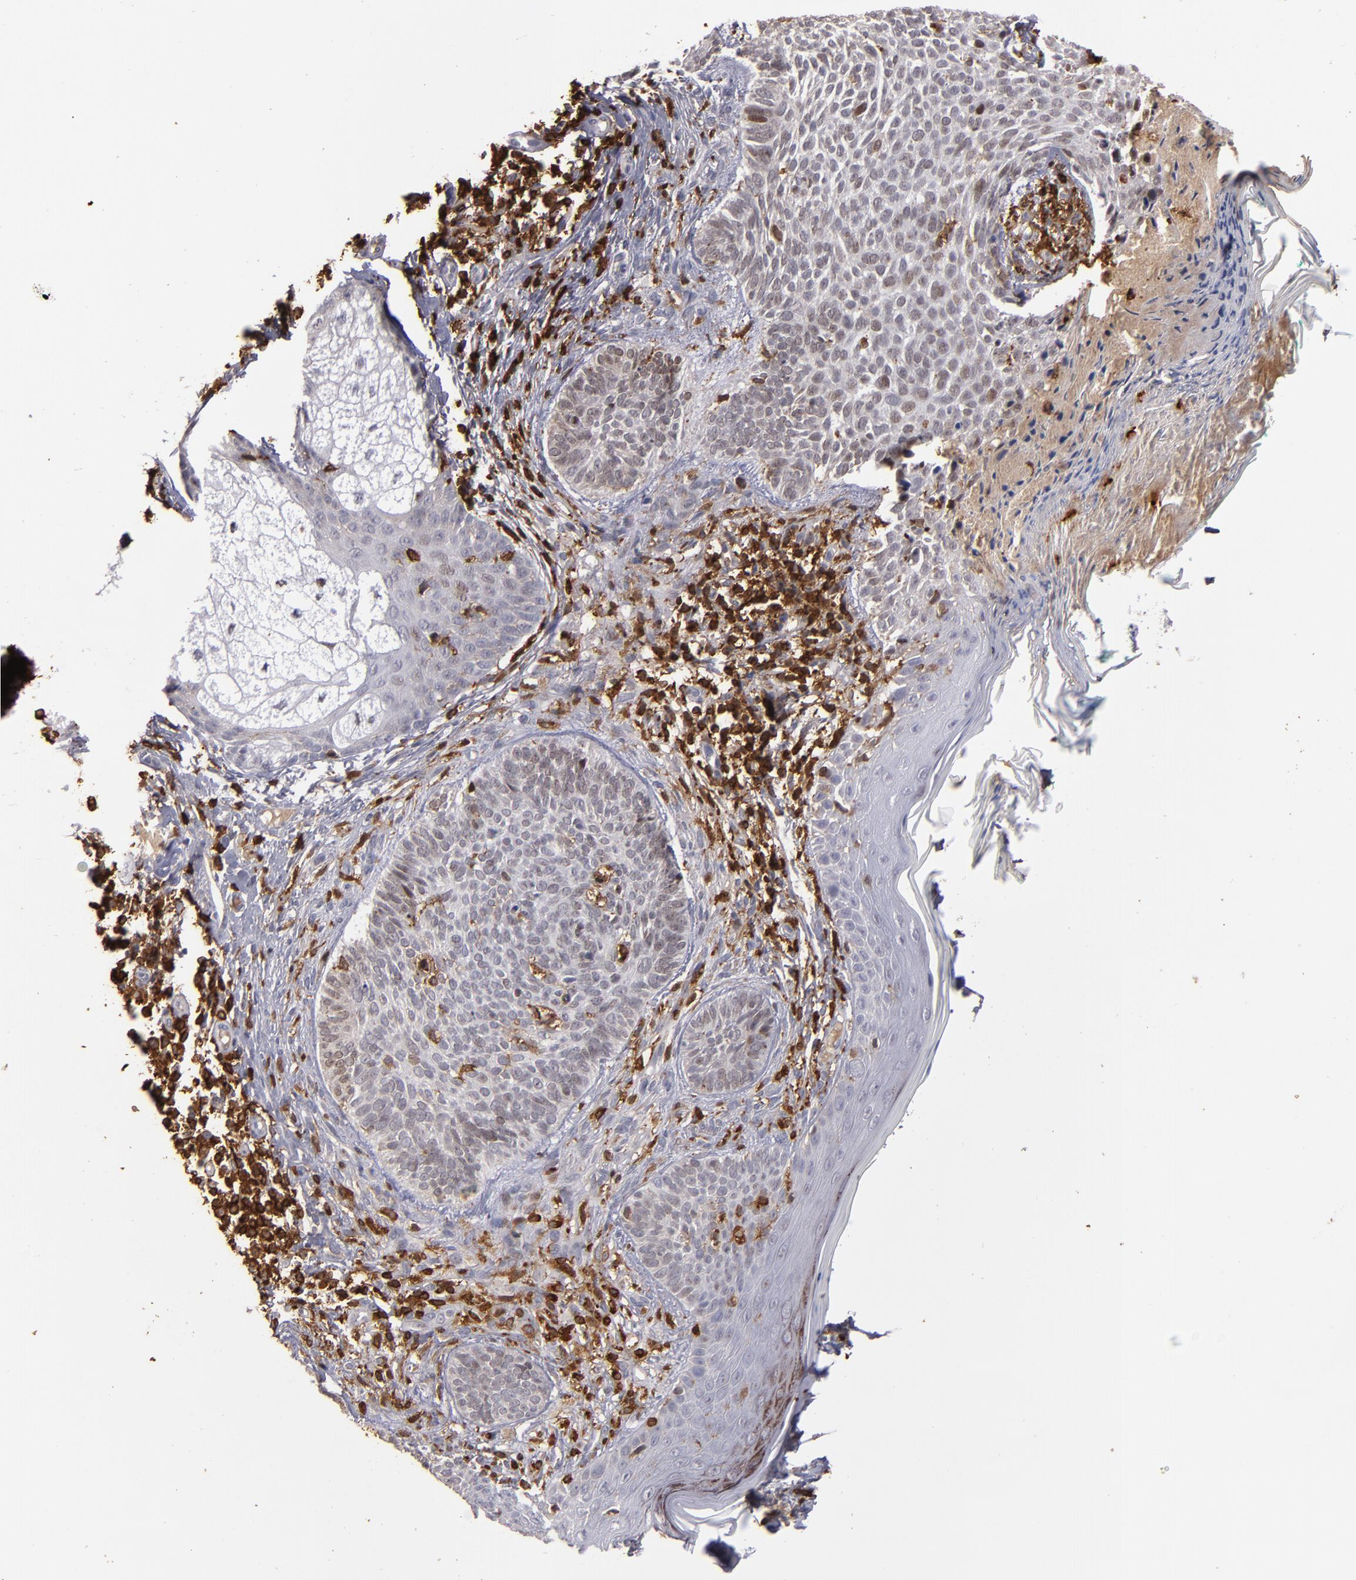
{"staining": {"intensity": "weak", "quantity": "<25%", "location": "nuclear"}, "tissue": "skin cancer", "cell_type": "Tumor cells", "image_type": "cancer", "snomed": [{"axis": "morphology", "description": "Normal tissue, NOS"}, {"axis": "morphology", "description": "Basal cell carcinoma"}, {"axis": "topography", "description": "Skin"}], "caption": "Histopathology image shows no protein staining in tumor cells of skin cancer tissue.", "gene": "WAS", "patient": {"sex": "male", "age": 76}}